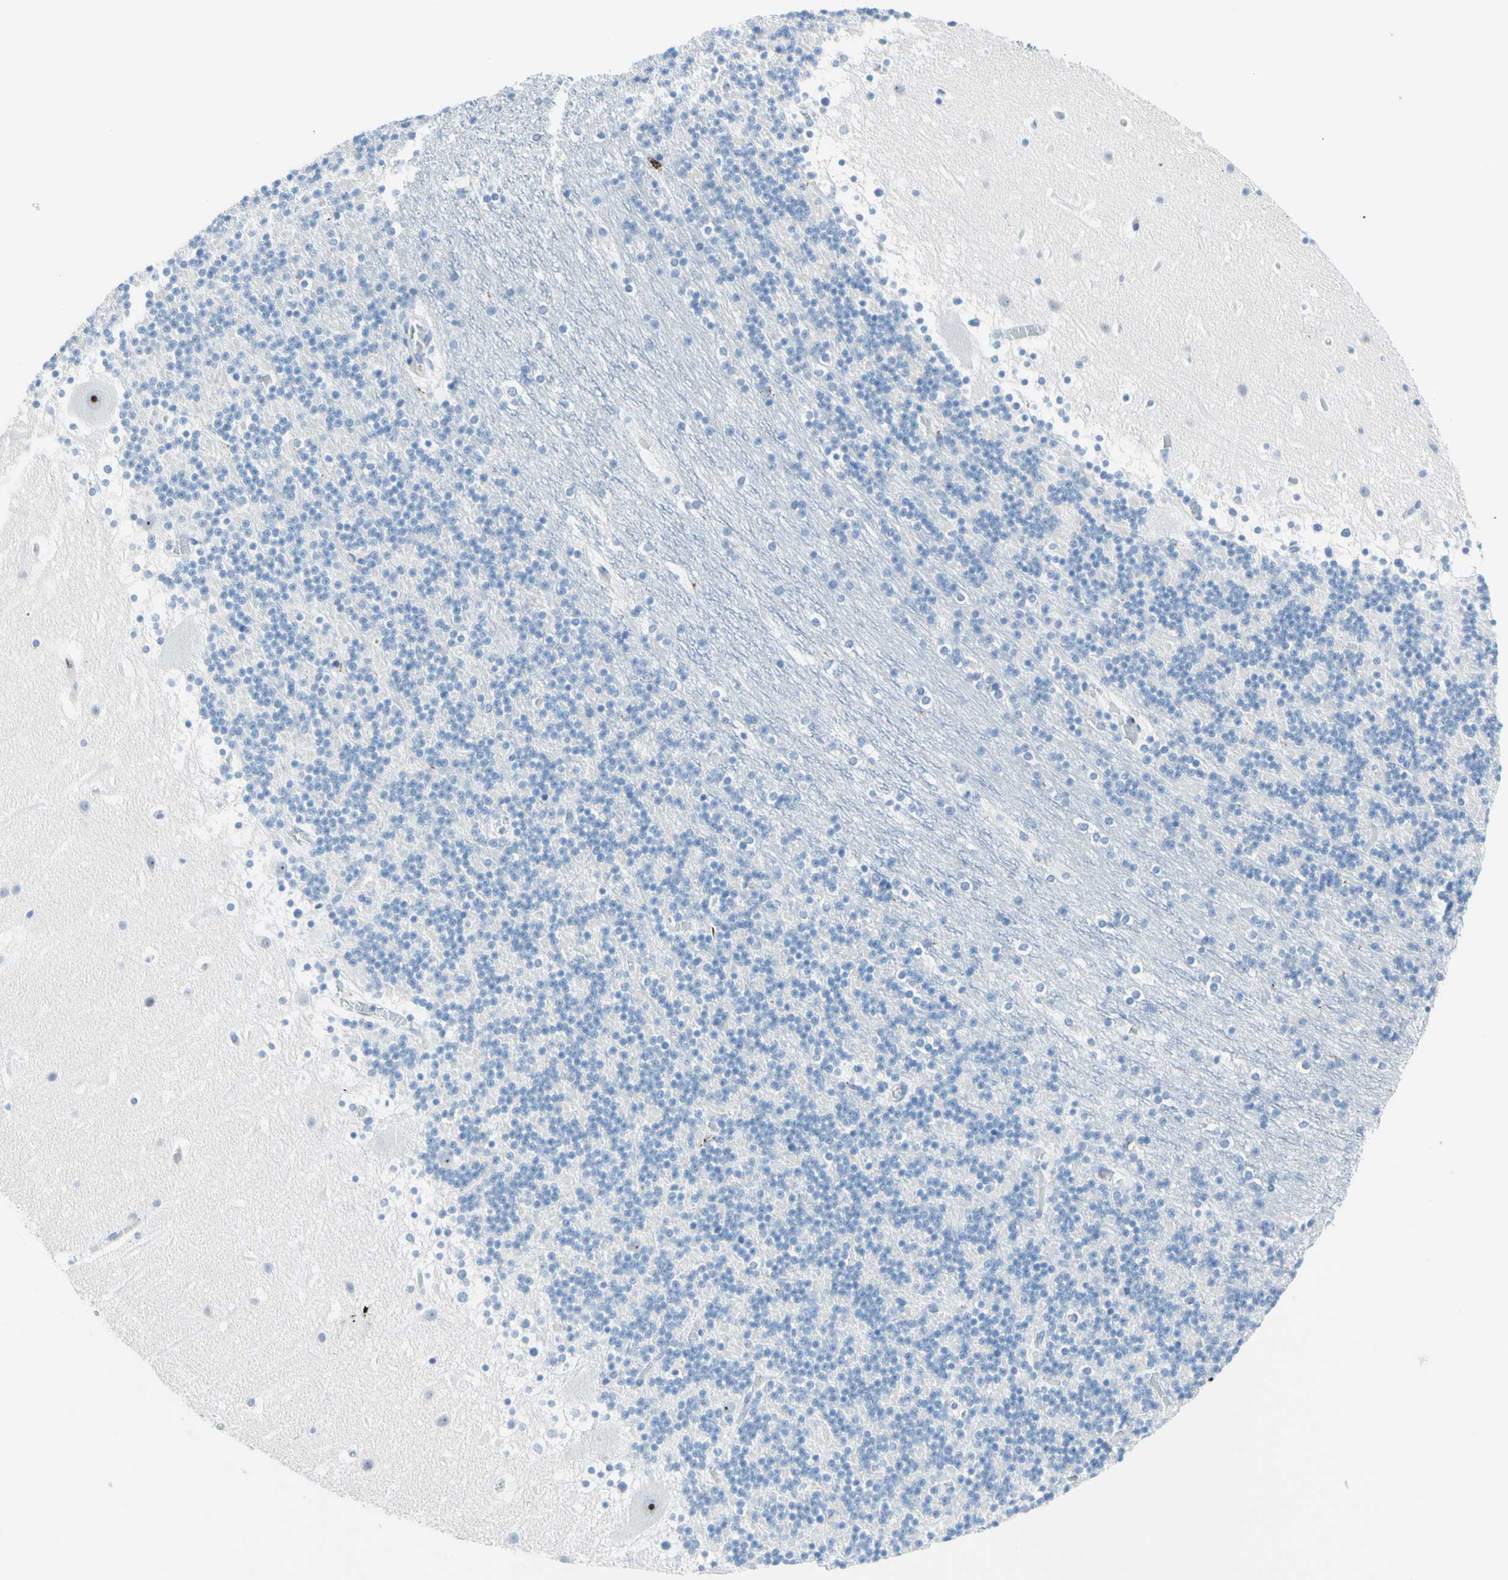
{"staining": {"intensity": "negative", "quantity": "none", "location": "none"}, "tissue": "cerebellum", "cell_type": "Cells in granular layer", "image_type": "normal", "snomed": [{"axis": "morphology", "description": "Normal tissue, NOS"}, {"axis": "topography", "description": "Cerebellum"}], "caption": "IHC image of normal human cerebellum stained for a protein (brown), which demonstrates no positivity in cells in granular layer.", "gene": "CYSLTR1", "patient": {"sex": "male", "age": 45}}